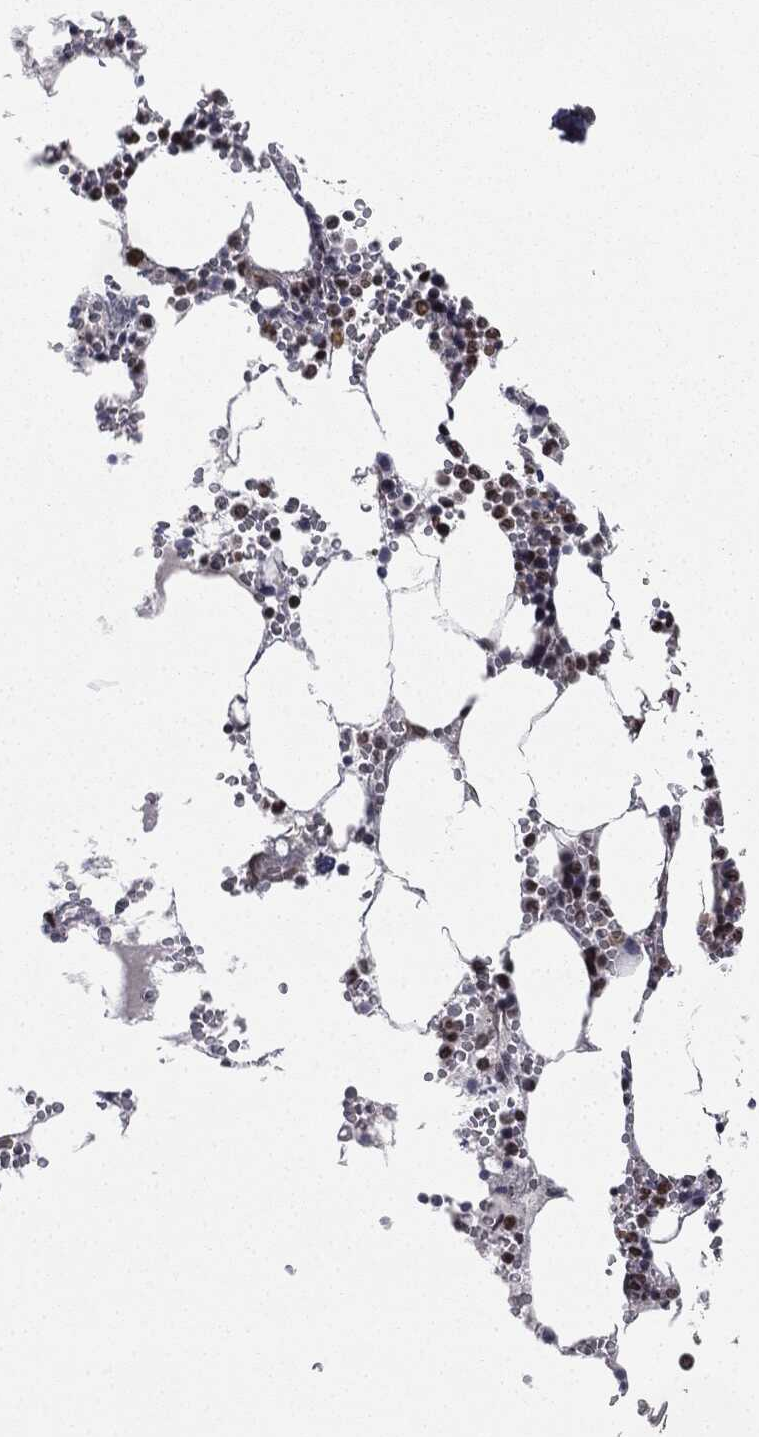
{"staining": {"intensity": "strong", "quantity": "<25%", "location": "nuclear"}, "tissue": "bone marrow", "cell_type": "Hematopoietic cells", "image_type": "normal", "snomed": [{"axis": "morphology", "description": "Normal tissue, NOS"}, {"axis": "topography", "description": "Bone marrow"}], "caption": "Strong nuclear positivity is present in about <25% of hematopoietic cells in unremarkable bone marrow.", "gene": "TBC1D22A", "patient": {"sex": "female", "age": 64}}